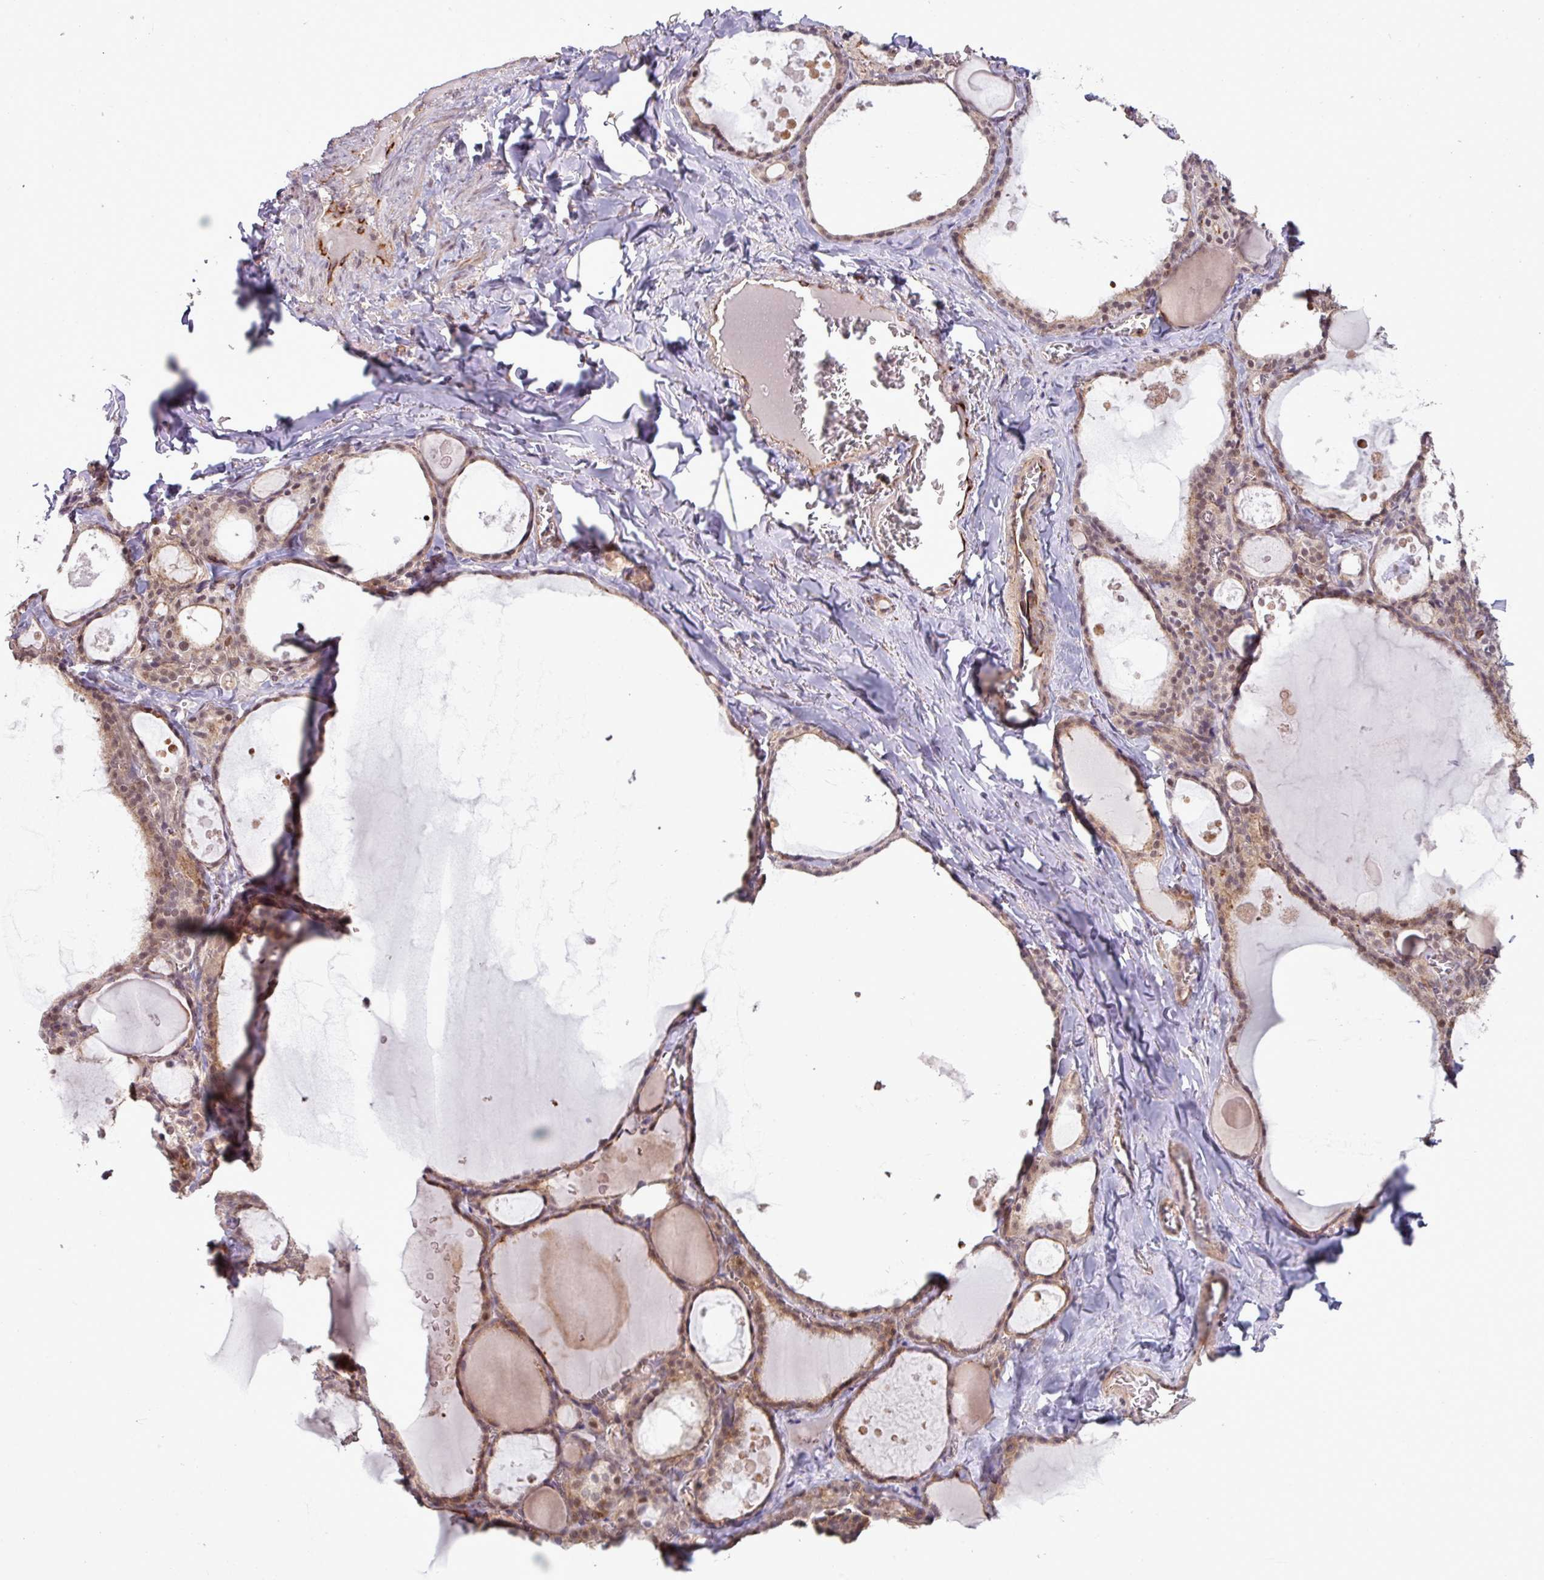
{"staining": {"intensity": "moderate", "quantity": ">75%", "location": "cytoplasmic/membranous,nuclear"}, "tissue": "thyroid gland", "cell_type": "Glandular cells", "image_type": "normal", "snomed": [{"axis": "morphology", "description": "Normal tissue, NOS"}, {"axis": "topography", "description": "Thyroid gland"}], "caption": "Immunohistochemical staining of normal thyroid gland demonstrates moderate cytoplasmic/membranous,nuclear protein staining in approximately >75% of glandular cells. The protein is shown in brown color, while the nuclei are stained blue.", "gene": "ZC2HC1C", "patient": {"sex": "male", "age": 56}}